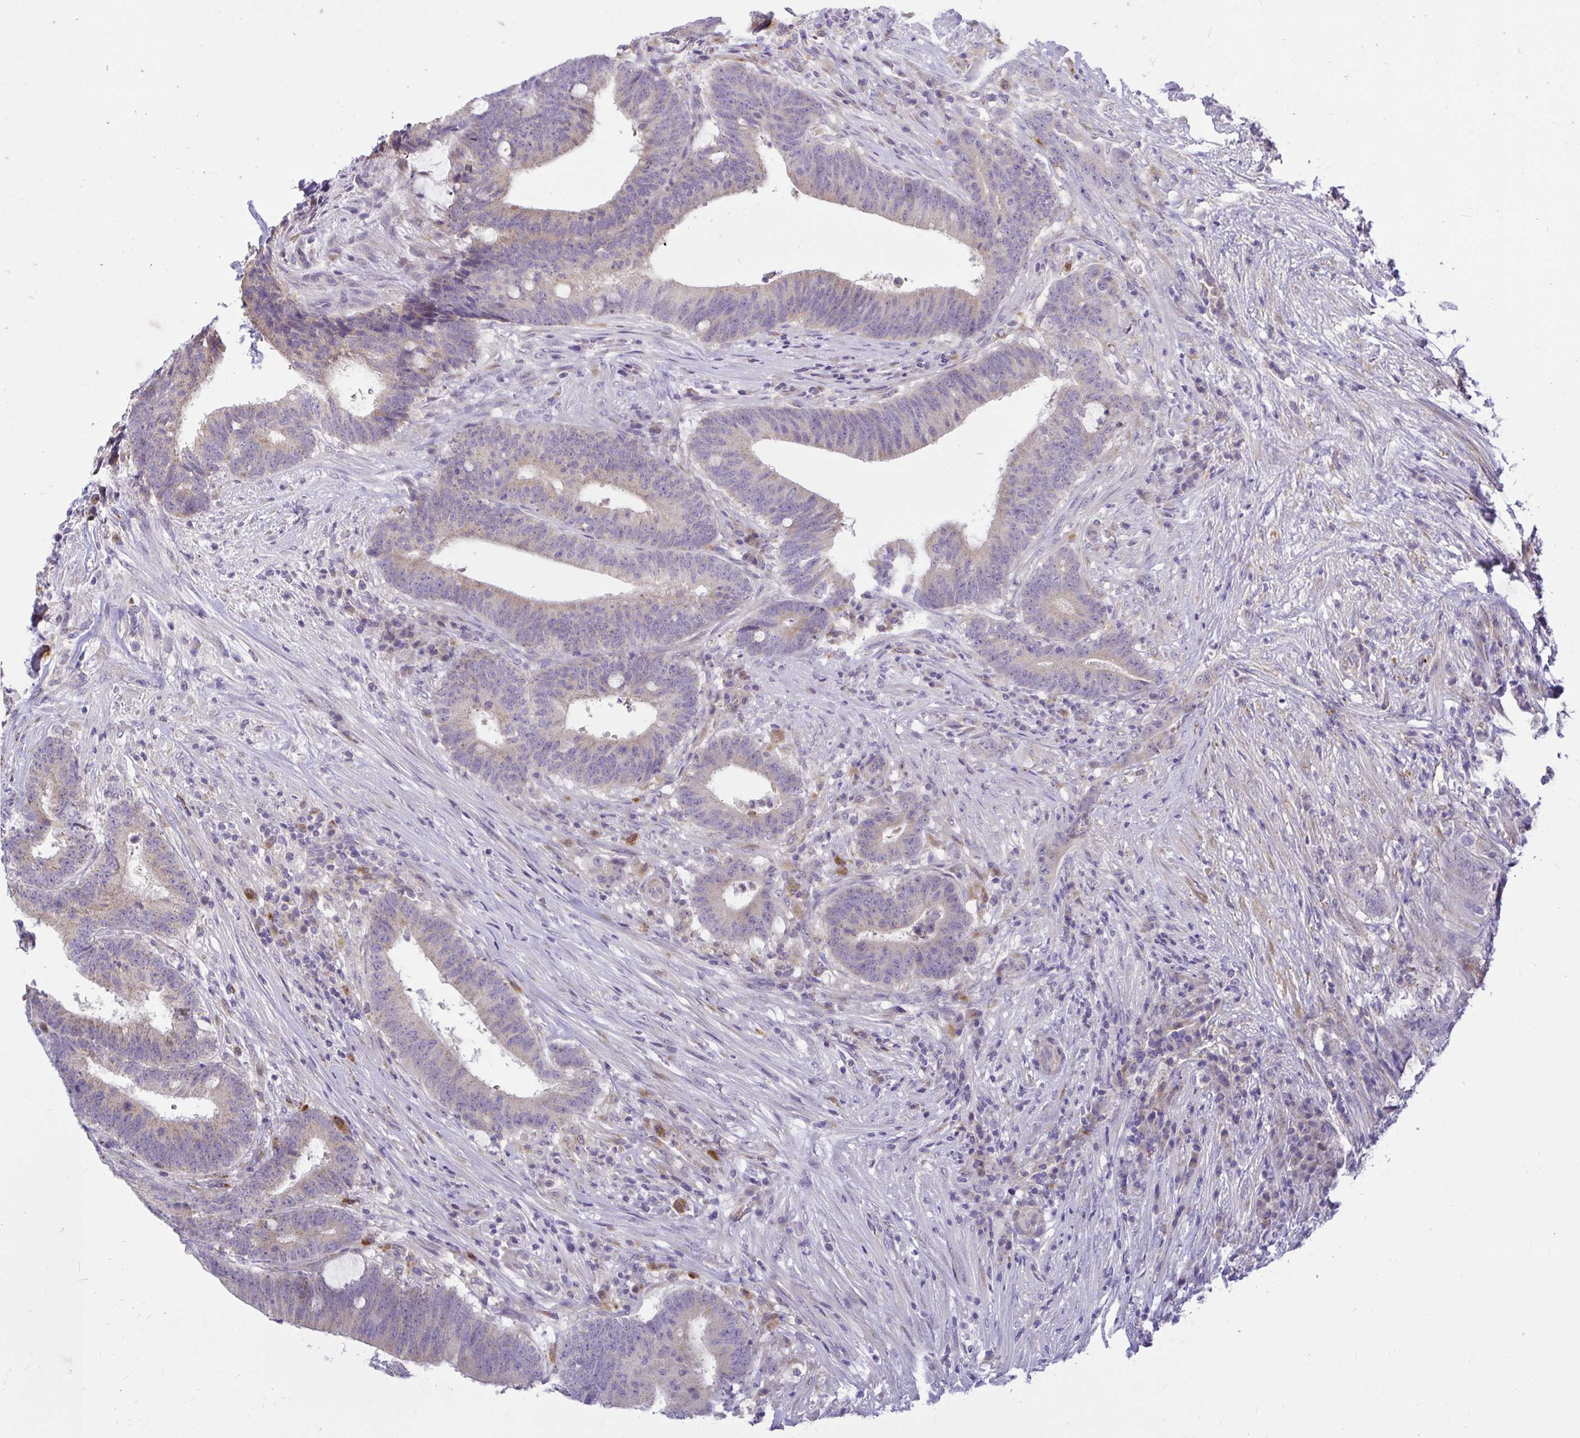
{"staining": {"intensity": "weak", "quantity": "<25%", "location": "cytoplasmic/membranous"}, "tissue": "colorectal cancer", "cell_type": "Tumor cells", "image_type": "cancer", "snomed": [{"axis": "morphology", "description": "Adenocarcinoma, NOS"}, {"axis": "topography", "description": "Colon"}], "caption": "Adenocarcinoma (colorectal) was stained to show a protein in brown. There is no significant positivity in tumor cells. (Immunohistochemistry, brightfield microscopy, high magnification).", "gene": "PKN3", "patient": {"sex": "female", "age": 43}}